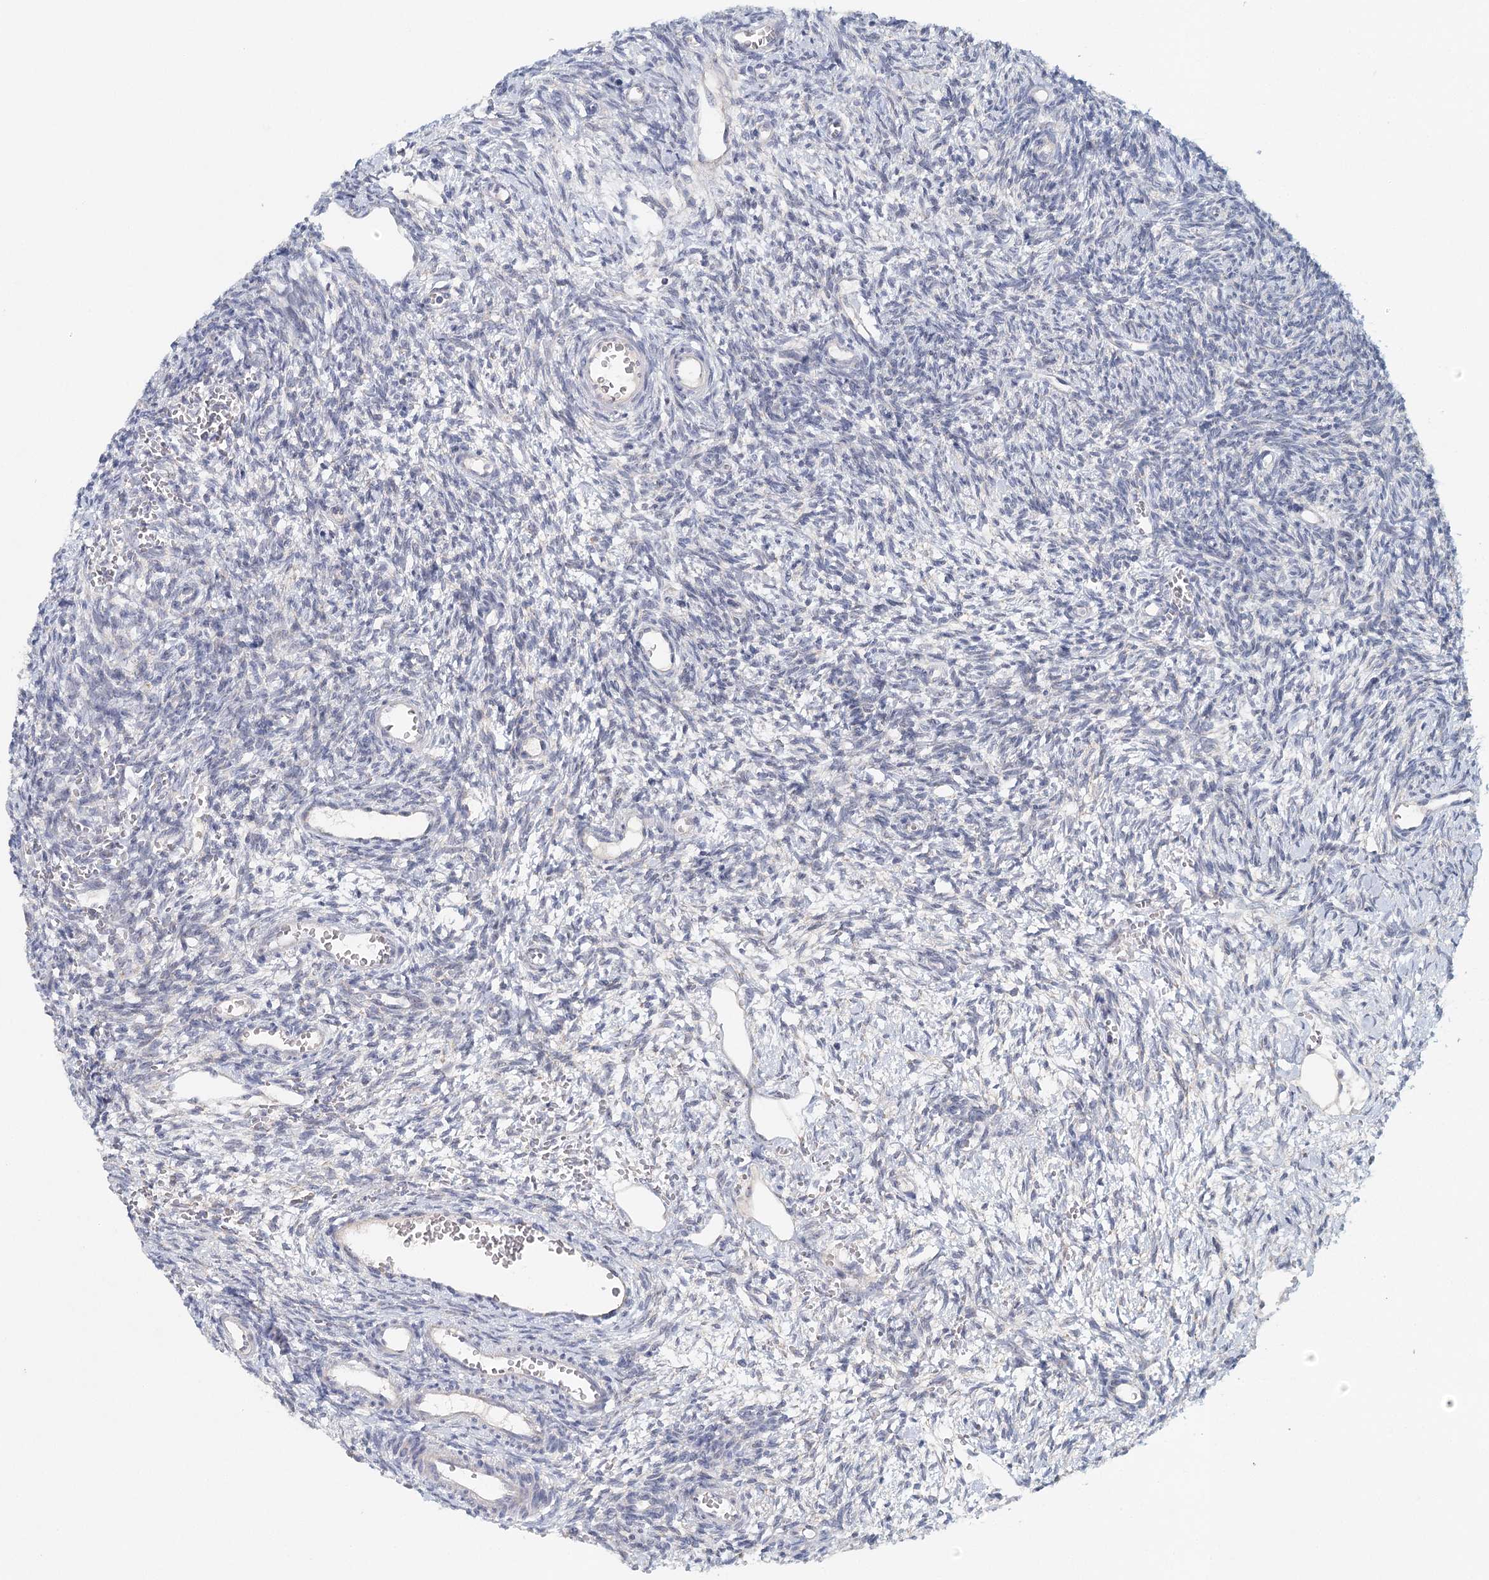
{"staining": {"intensity": "negative", "quantity": "none", "location": "none"}, "tissue": "ovary", "cell_type": "Ovarian stroma cells", "image_type": "normal", "snomed": [{"axis": "morphology", "description": "Normal tissue, NOS"}, {"axis": "topography", "description": "Ovary"}], "caption": "A high-resolution photomicrograph shows immunohistochemistry (IHC) staining of normal ovary, which displays no significant expression in ovarian stroma cells. The staining was performed using DAB (3,3'-diaminobenzidine) to visualize the protein expression in brown, while the nuclei were stained in blue with hematoxylin (Magnification: 20x).", "gene": "RBM43", "patient": {"sex": "female", "age": 39}}